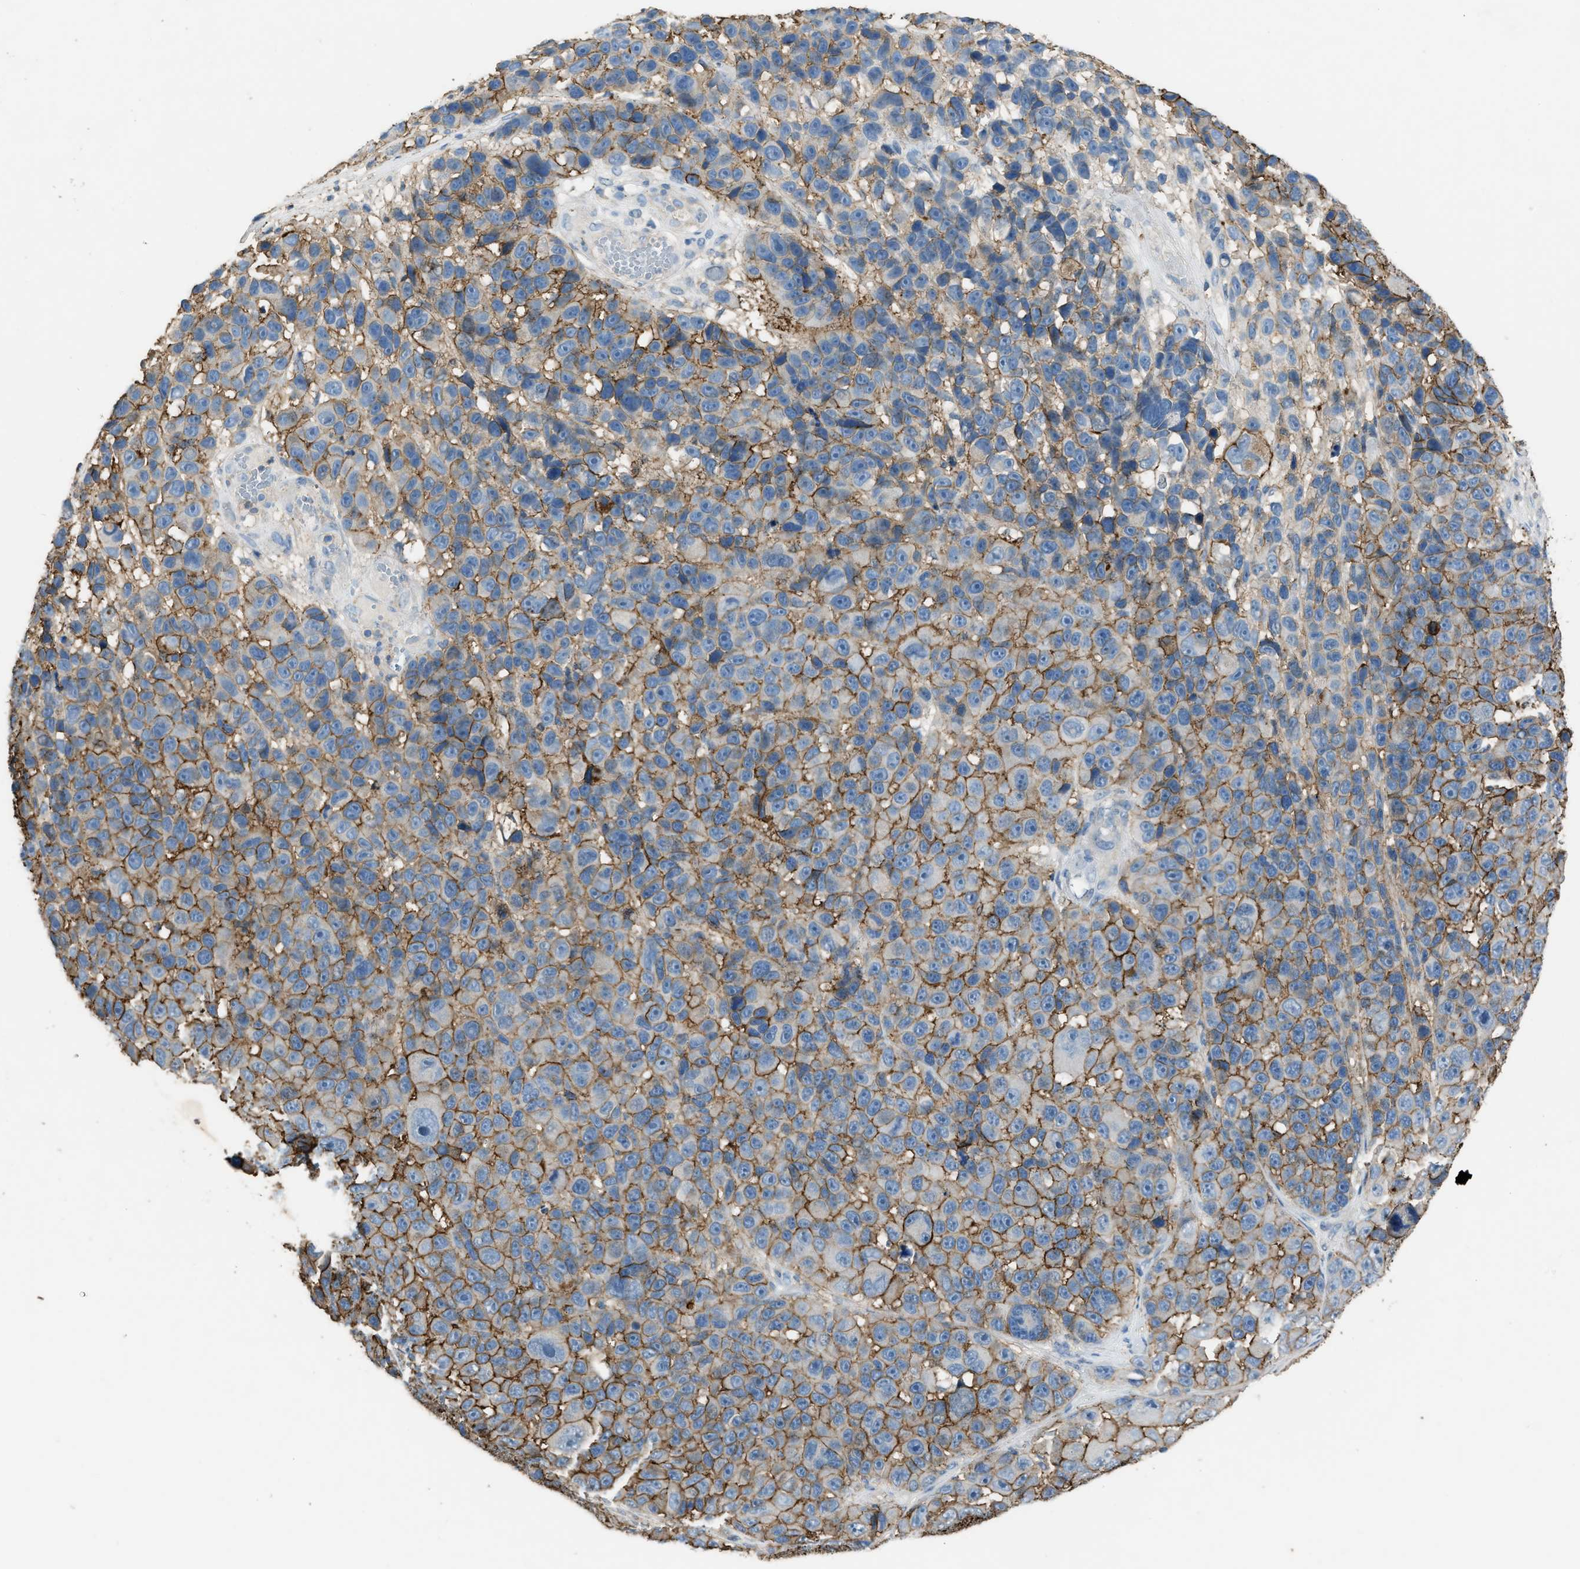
{"staining": {"intensity": "moderate", "quantity": ">75%", "location": "cytoplasmic/membranous"}, "tissue": "melanoma", "cell_type": "Tumor cells", "image_type": "cancer", "snomed": [{"axis": "morphology", "description": "Malignant melanoma, NOS"}, {"axis": "topography", "description": "Skin"}], "caption": "This photomicrograph displays melanoma stained with immunohistochemistry (IHC) to label a protein in brown. The cytoplasmic/membranous of tumor cells show moderate positivity for the protein. Nuclei are counter-stained blue.", "gene": "OR51E1", "patient": {"sex": "male", "age": 53}}